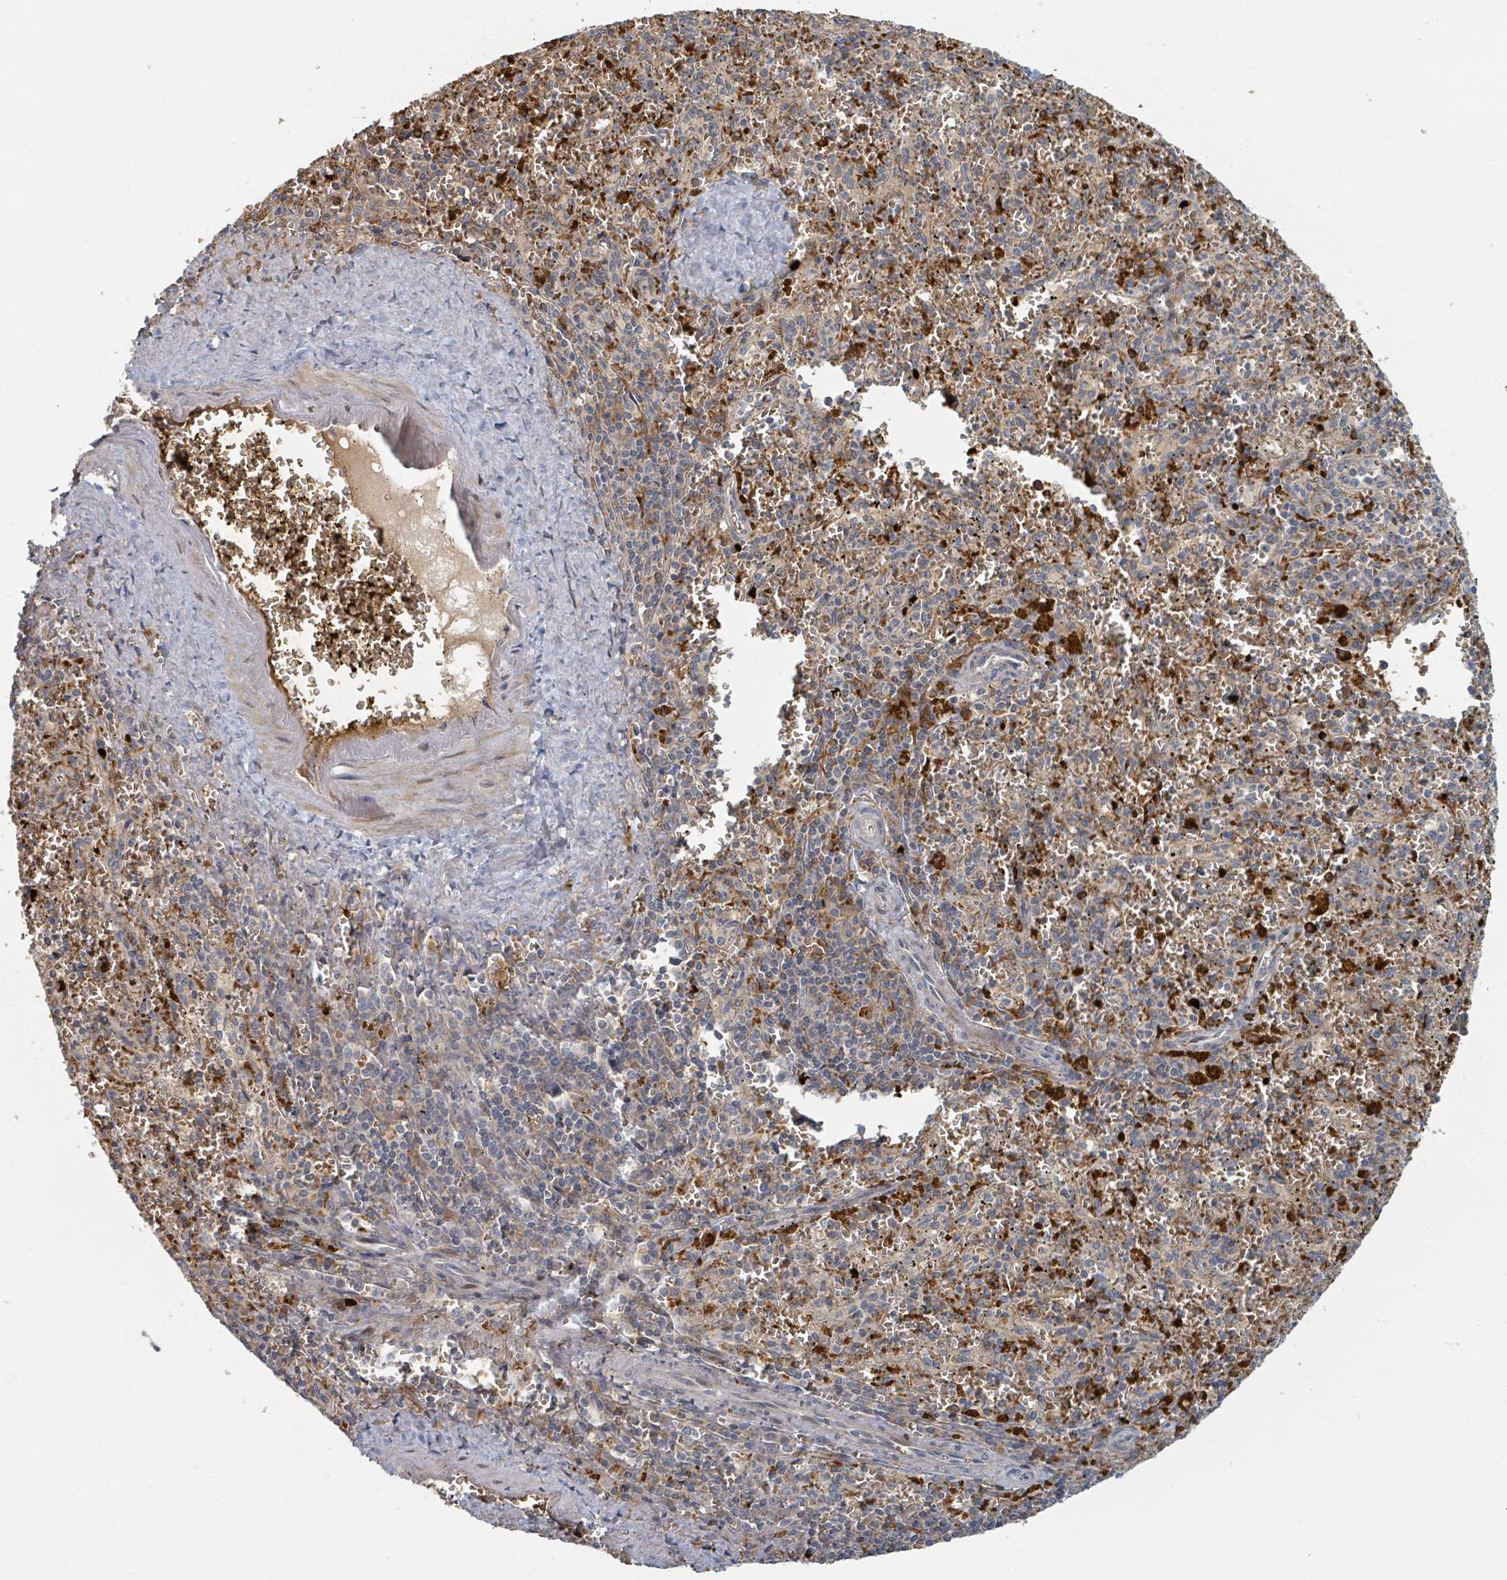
{"staining": {"intensity": "strong", "quantity": "<25%", "location": "cytoplasmic/membranous"}, "tissue": "spleen", "cell_type": "Cells in red pulp", "image_type": "normal", "snomed": [{"axis": "morphology", "description": "Normal tissue, NOS"}, {"axis": "topography", "description": "Spleen"}], "caption": "The immunohistochemical stain labels strong cytoplasmic/membranous staining in cells in red pulp of benign spleen.", "gene": "TRPC4AP", "patient": {"sex": "male", "age": 57}}